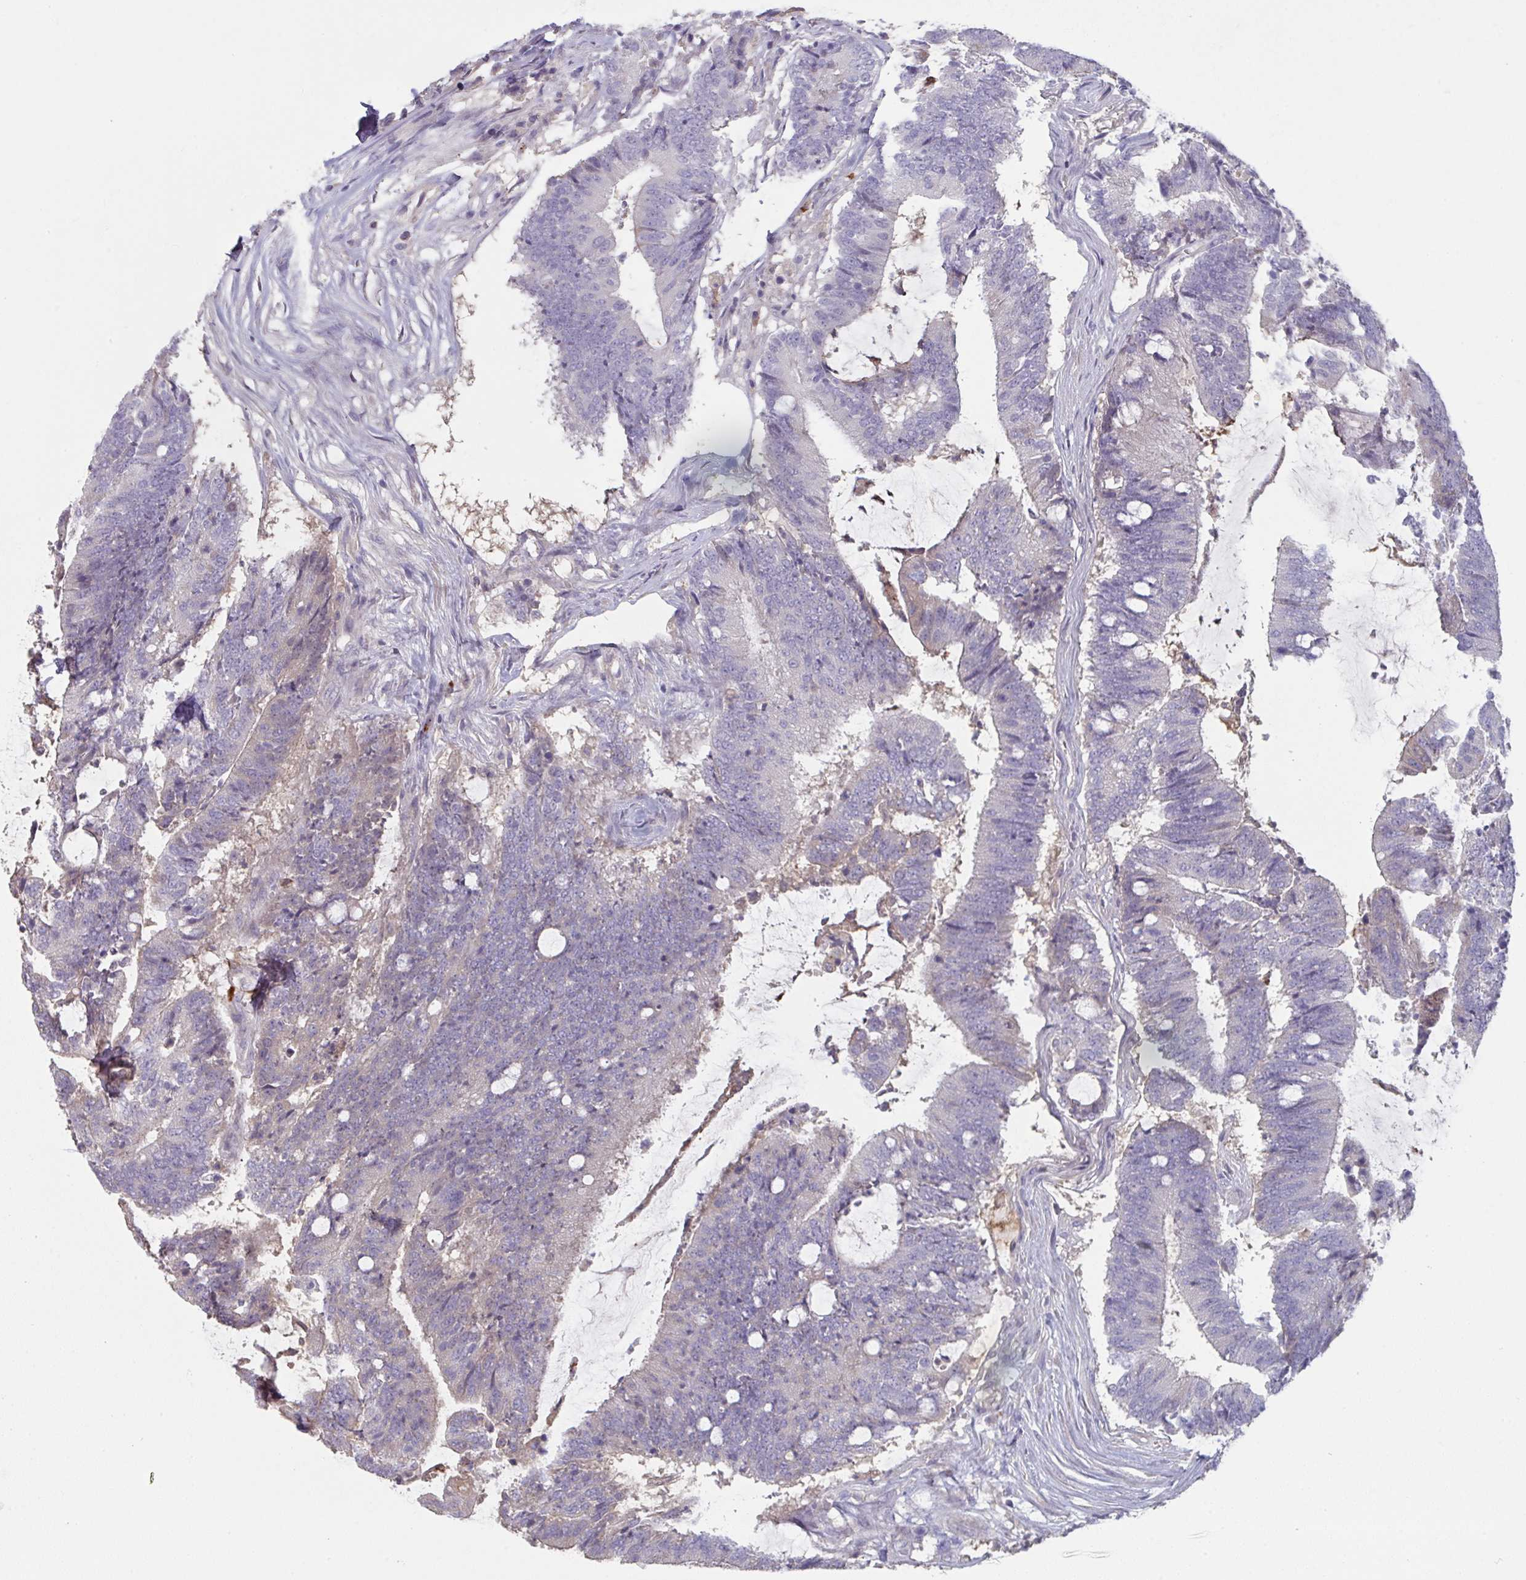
{"staining": {"intensity": "negative", "quantity": "none", "location": "none"}, "tissue": "colorectal cancer", "cell_type": "Tumor cells", "image_type": "cancer", "snomed": [{"axis": "morphology", "description": "Adenocarcinoma, NOS"}, {"axis": "topography", "description": "Colon"}], "caption": "A high-resolution image shows immunohistochemistry (IHC) staining of adenocarcinoma (colorectal), which displays no significant expression in tumor cells.", "gene": "HGFAC", "patient": {"sex": "female", "age": 43}}